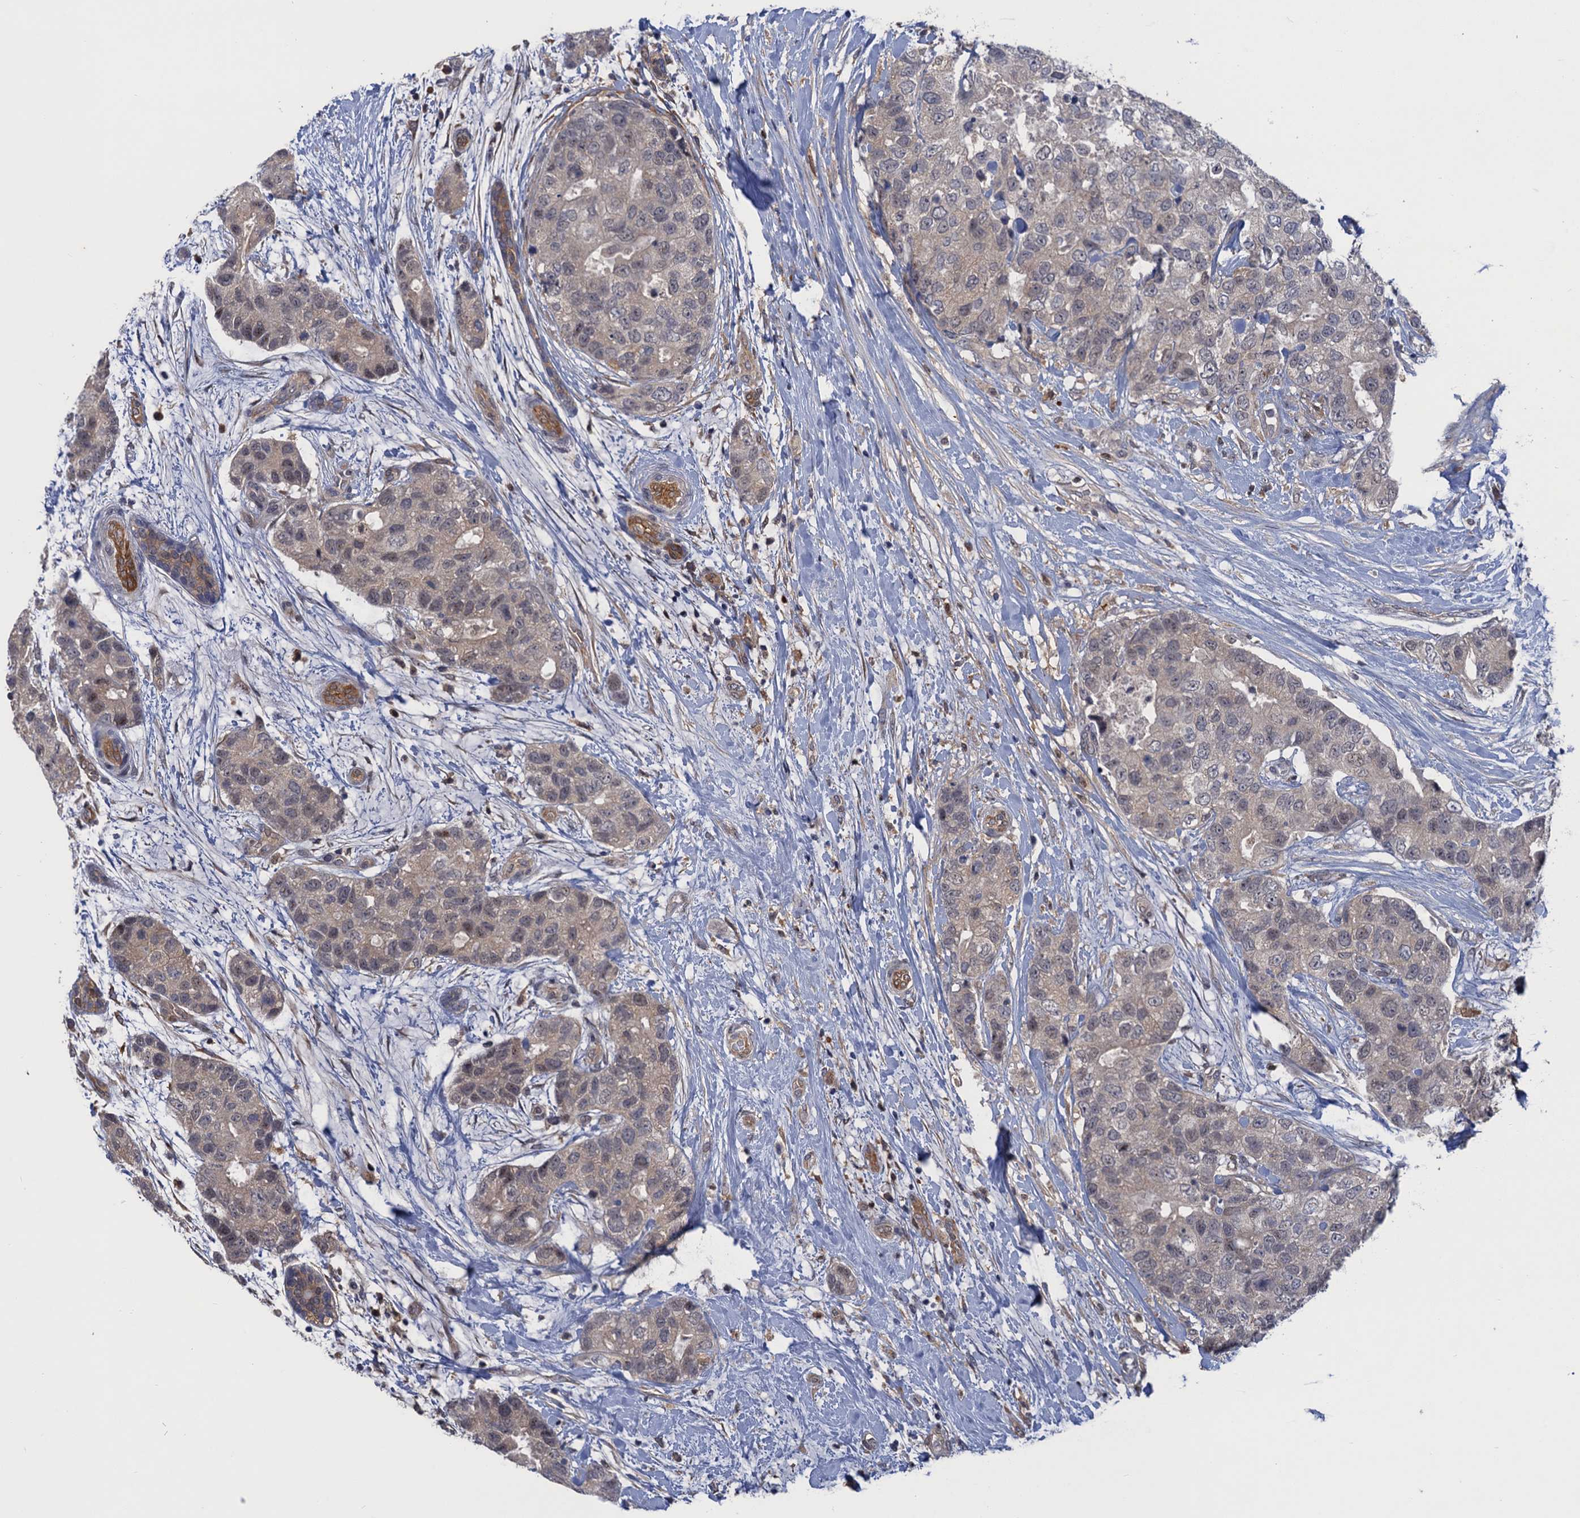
{"staining": {"intensity": "weak", "quantity": "25%-75%", "location": "cytoplasmic/membranous"}, "tissue": "breast cancer", "cell_type": "Tumor cells", "image_type": "cancer", "snomed": [{"axis": "morphology", "description": "Duct carcinoma"}, {"axis": "topography", "description": "Breast"}], "caption": "About 25%-75% of tumor cells in human invasive ductal carcinoma (breast) show weak cytoplasmic/membranous protein expression as visualized by brown immunohistochemical staining.", "gene": "NEK8", "patient": {"sex": "female", "age": 62}}